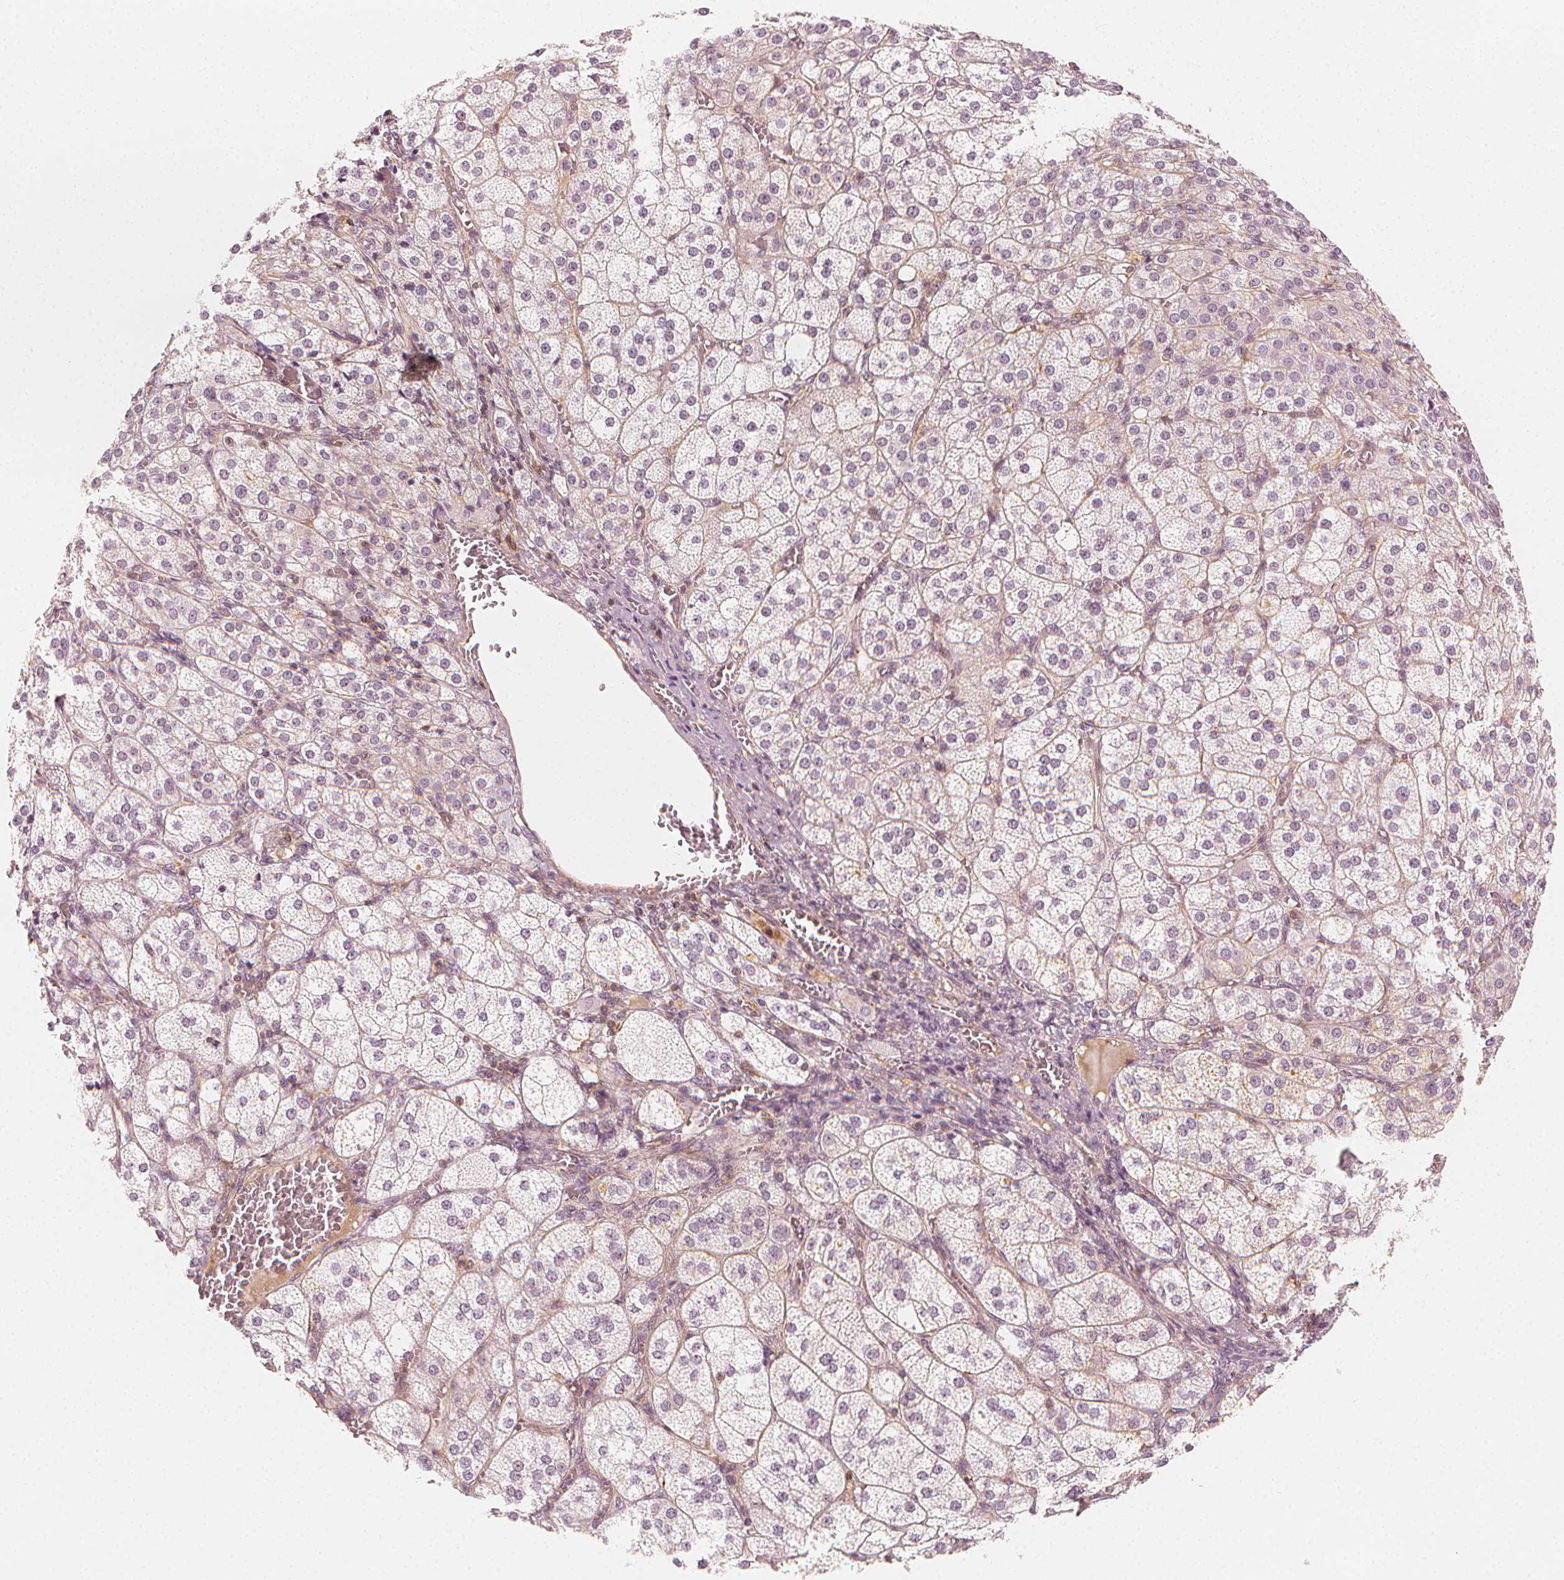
{"staining": {"intensity": "weak", "quantity": "<25%", "location": "cytoplasmic/membranous"}, "tissue": "adrenal gland", "cell_type": "Glandular cells", "image_type": "normal", "snomed": [{"axis": "morphology", "description": "Normal tissue, NOS"}, {"axis": "topography", "description": "Adrenal gland"}], "caption": "Adrenal gland stained for a protein using immunohistochemistry displays no expression glandular cells.", "gene": "ARHGAP26", "patient": {"sex": "female", "age": 60}}